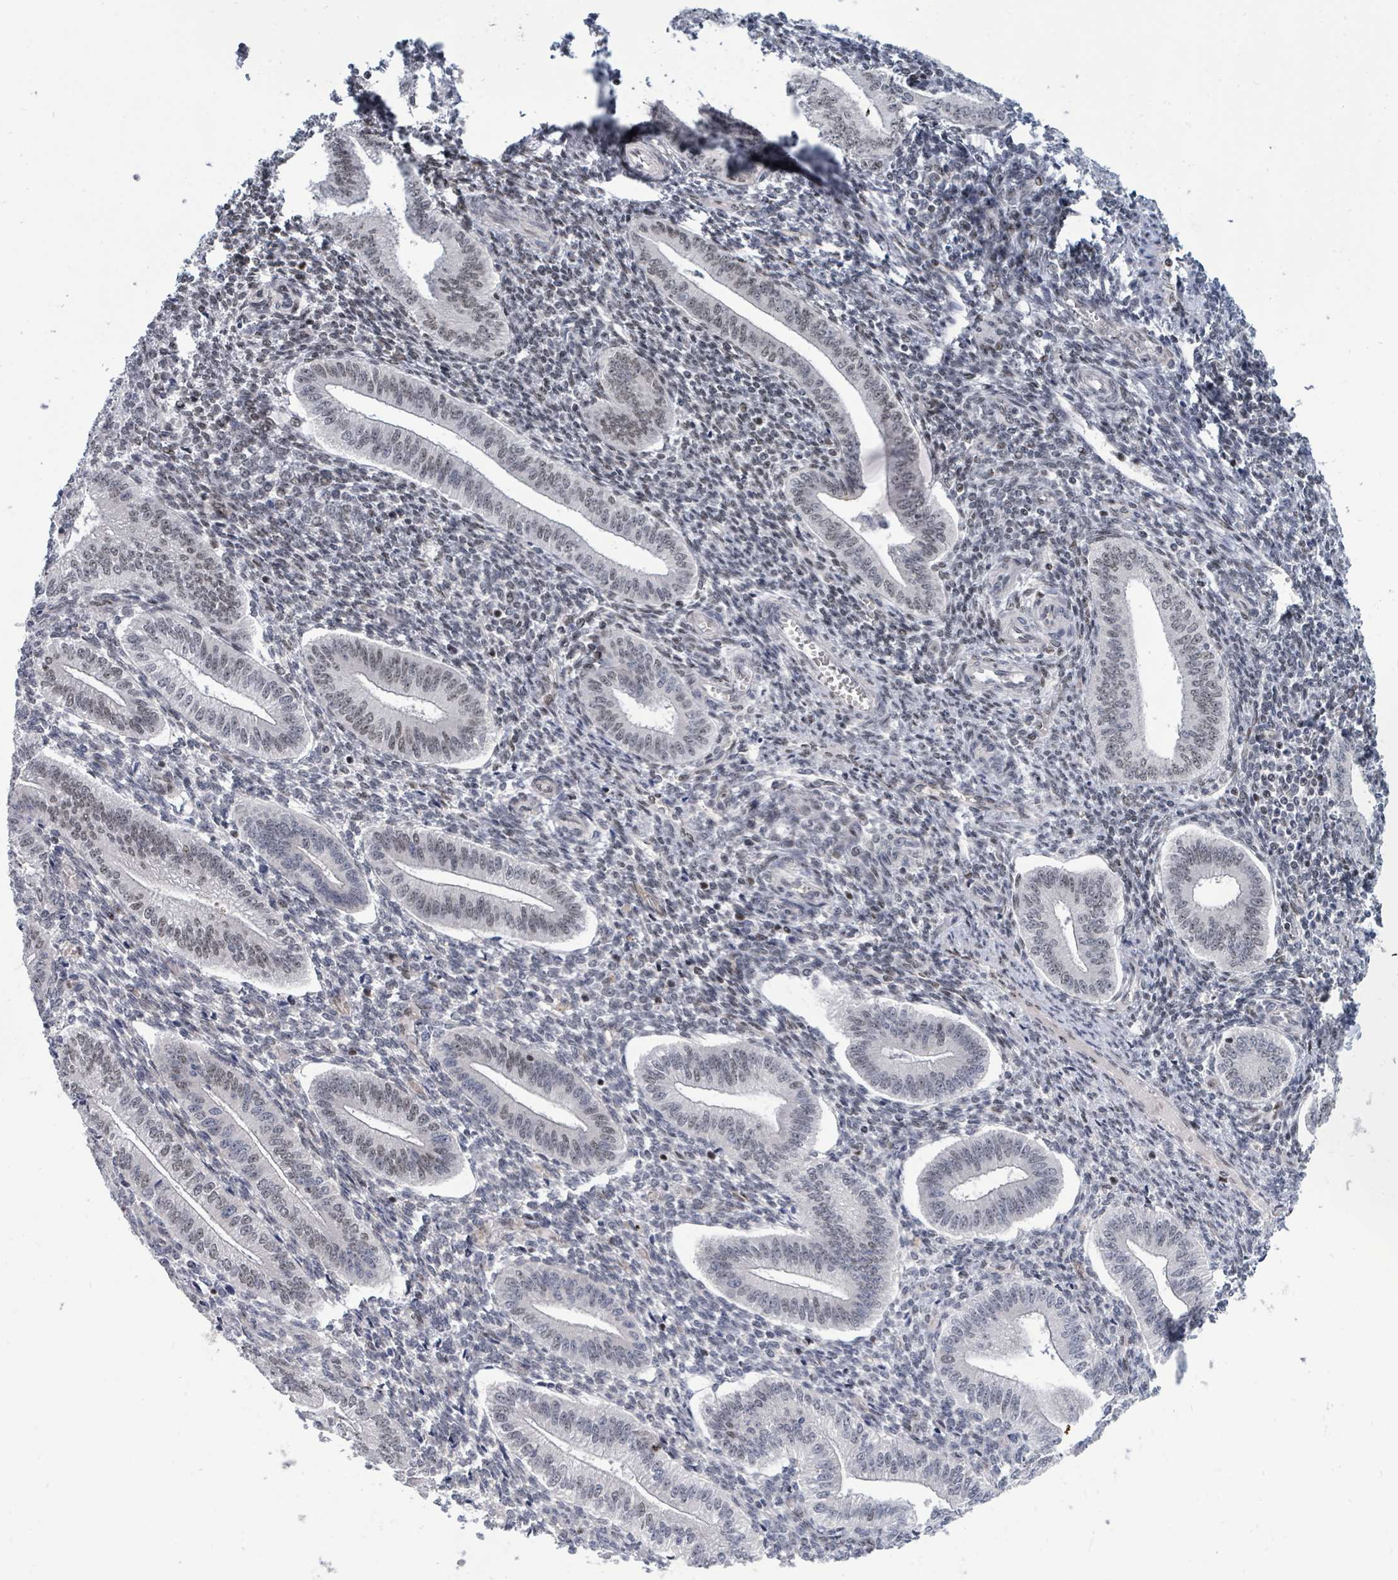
{"staining": {"intensity": "weak", "quantity": "<25%", "location": "nuclear"}, "tissue": "endometrium", "cell_type": "Cells in endometrial stroma", "image_type": "normal", "snomed": [{"axis": "morphology", "description": "Normal tissue, NOS"}, {"axis": "topography", "description": "Endometrium"}], "caption": "The histopathology image reveals no significant expression in cells in endometrial stroma of endometrium.", "gene": "SUMO2", "patient": {"sex": "female", "age": 34}}